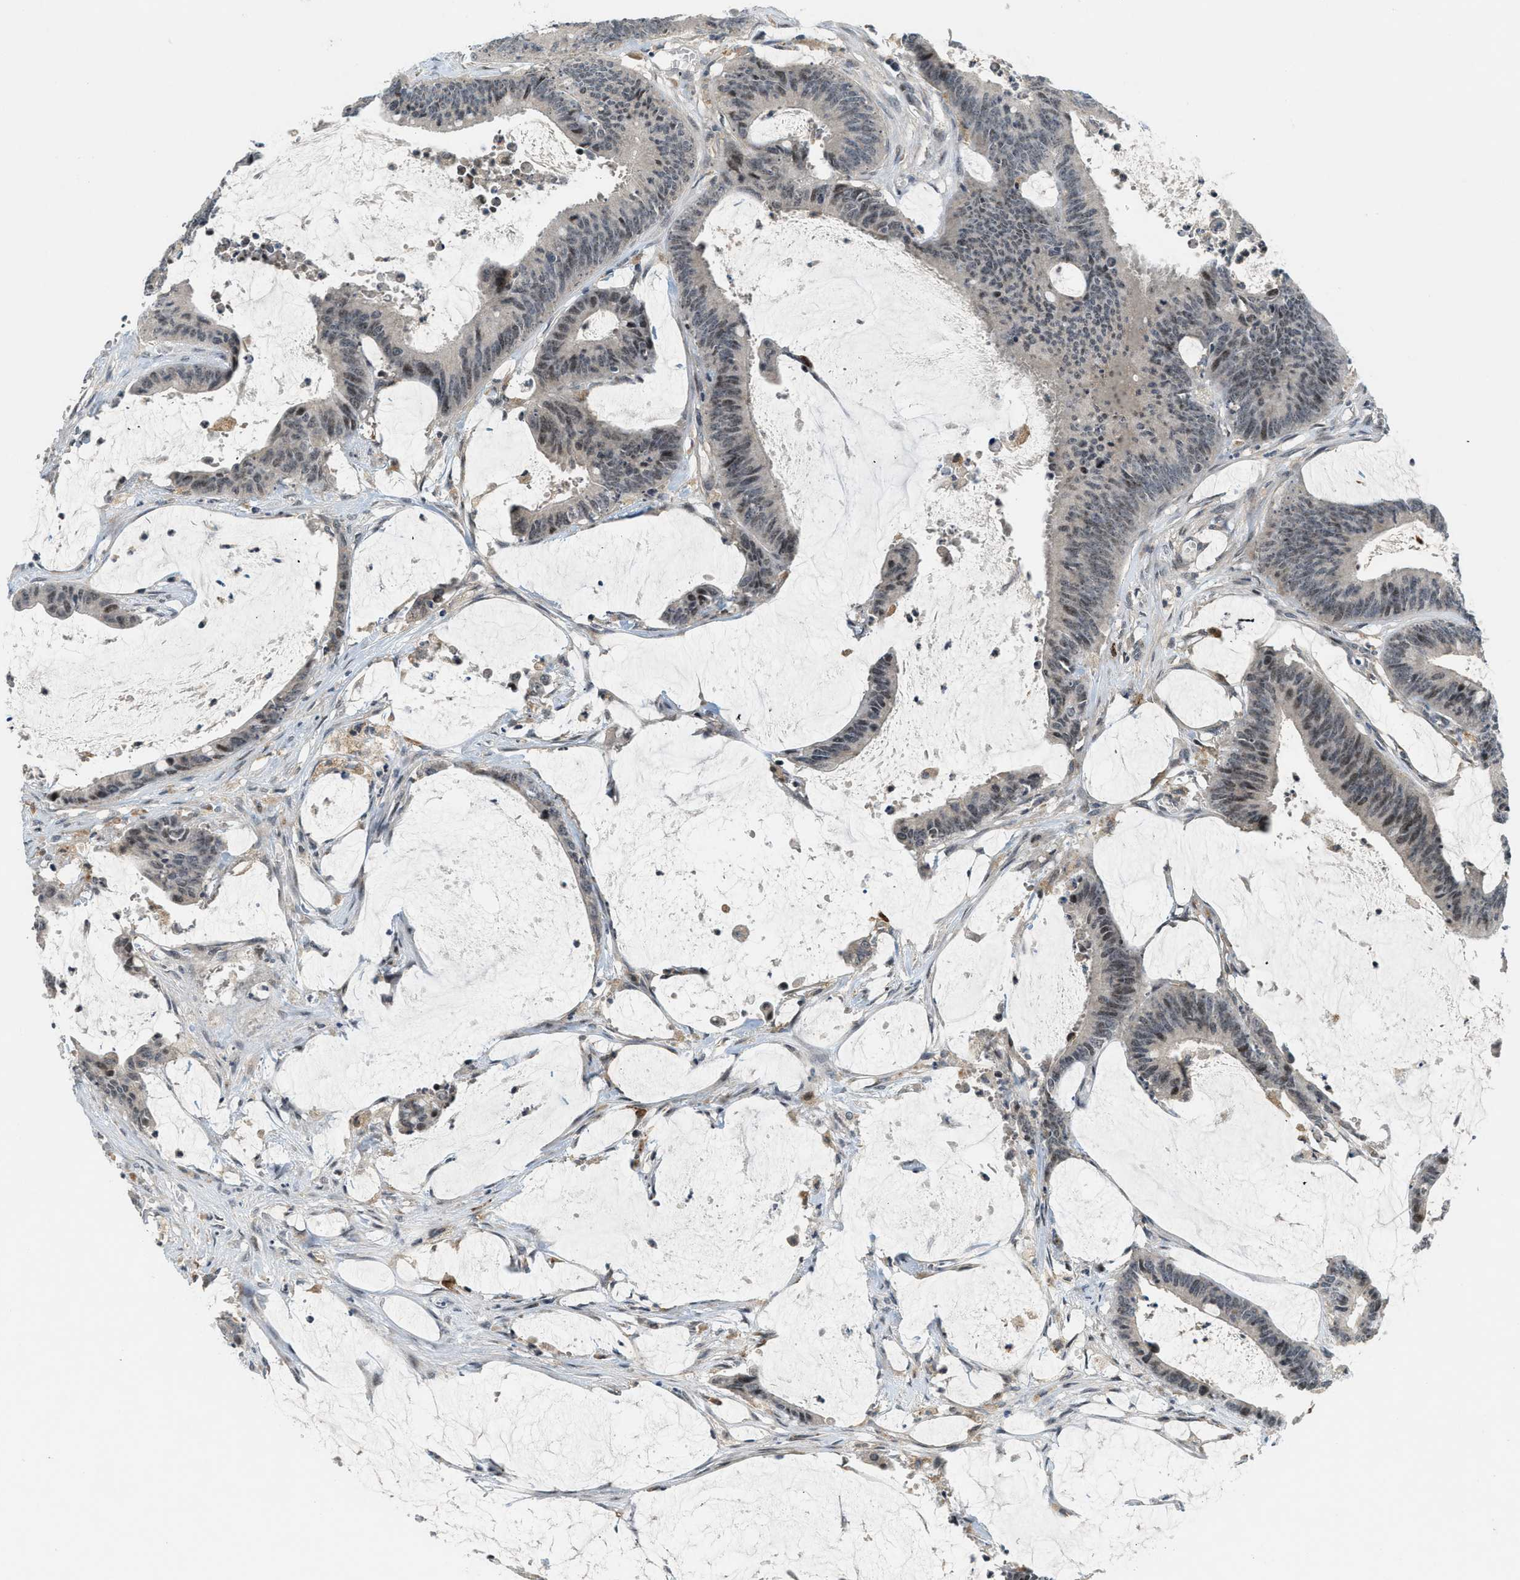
{"staining": {"intensity": "moderate", "quantity": "25%-75%", "location": "nuclear"}, "tissue": "colorectal cancer", "cell_type": "Tumor cells", "image_type": "cancer", "snomed": [{"axis": "morphology", "description": "Adenocarcinoma, NOS"}, {"axis": "topography", "description": "Rectum"}], "caption": "A brown stain labels moderate nuclear staining of a protein in human adenocarcinoma (colorectal) tumor cells.", "gene": "ING1", "patient": {"sex": "female", "age": 66}}